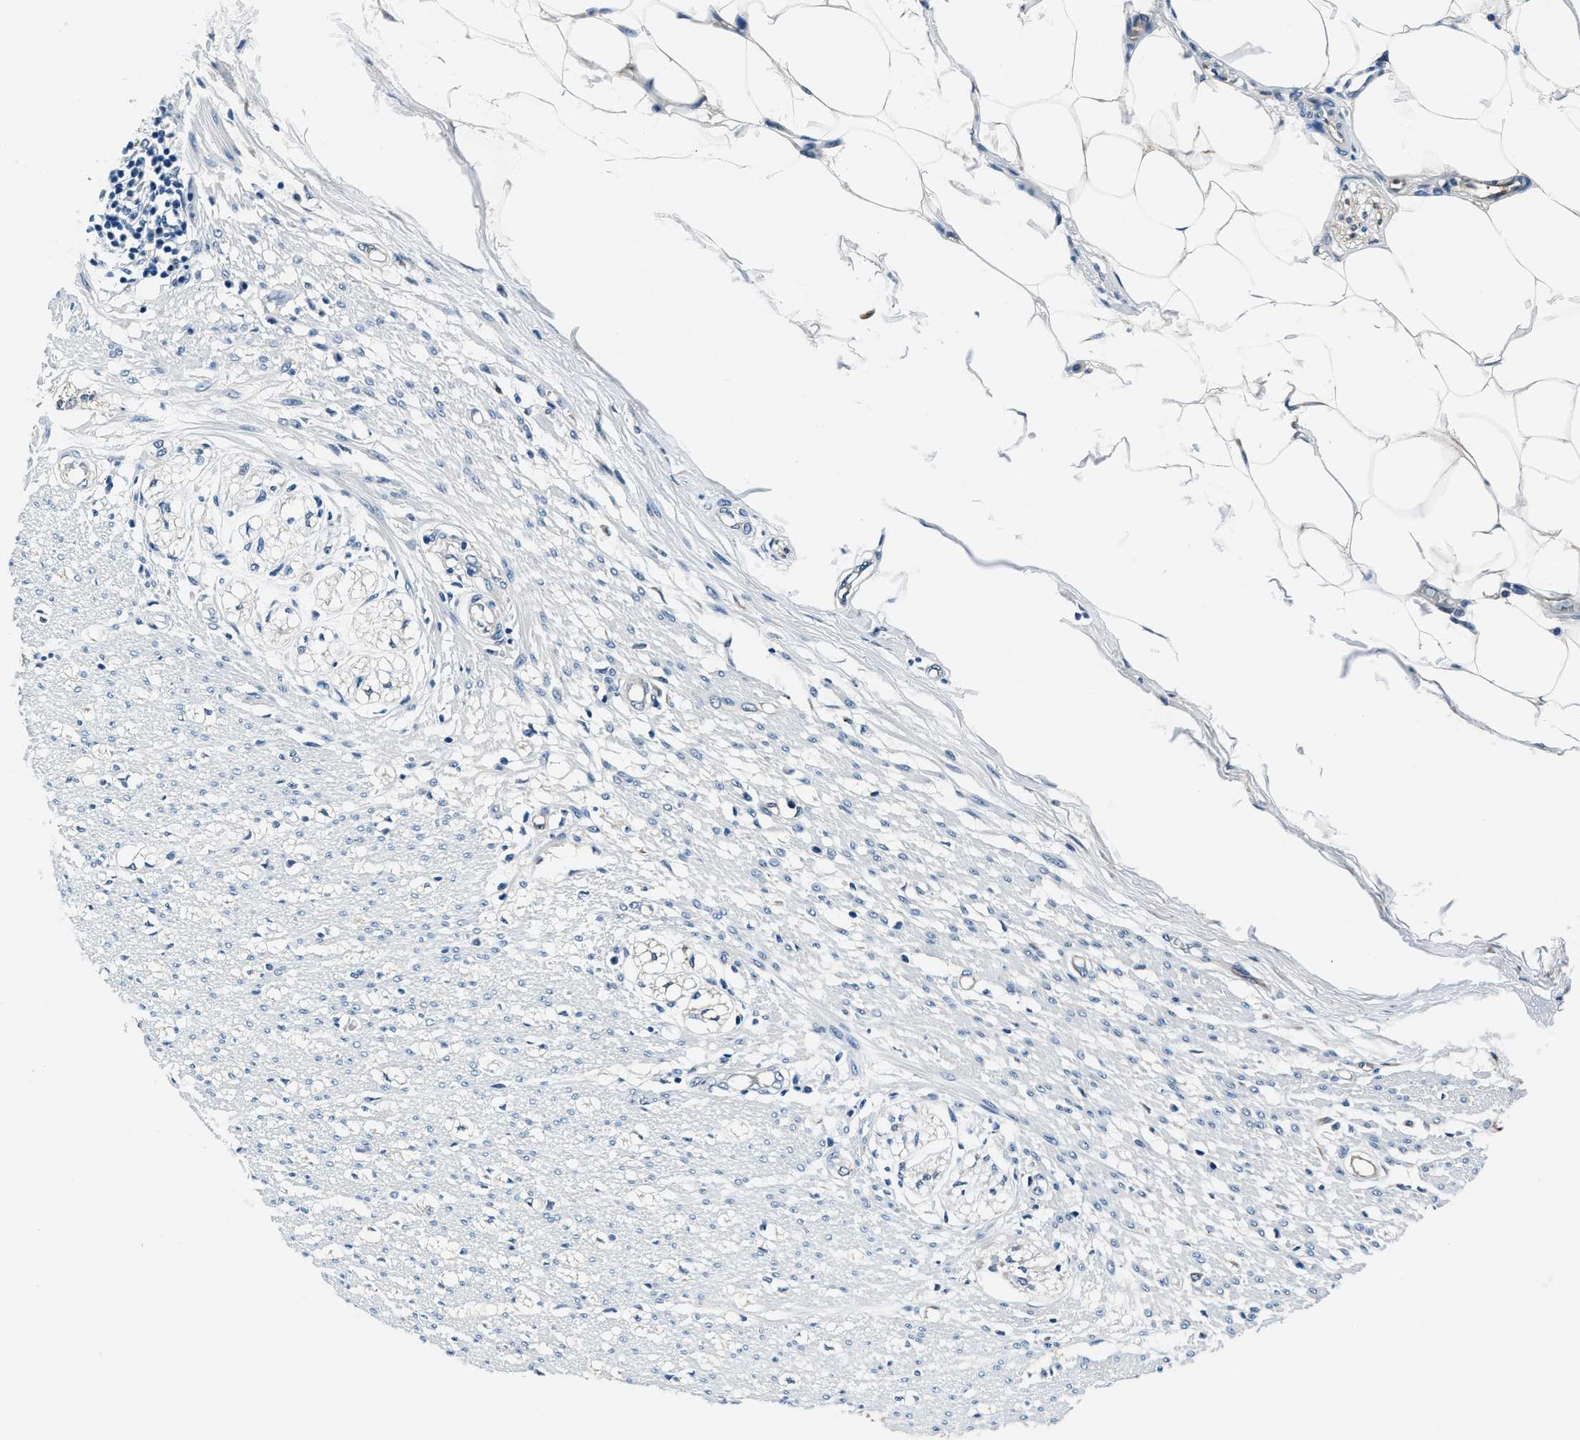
{"staining": {"intensity": "negative", "quantity": "none", "location": "none"}, "tissue": "smooth muscle", "cell_type": "Smooth muscle cells", "image_type": "normal", "snomed": [{"axis": "morphology", "description": "Normal tissue, NOS"}, {"axis": "morphology", "description": "Adenocarcinoma, NOS"}, {"axis": "topography", "description": "Colon"}, {"axis": "topography", "description": "Peripheral nerve tissue"}], "caption": "Immunohistochemical staining of benign human smooth muscle demonstrates no significant positivity in smooth muscle cells. The staining was performed using DAB to visualize the protein expression in brown, while the nuclei were stained in blue with hematoxylin (Magnification: 20x).", "gene": "PTPDC1", "patient": {"sex": "male", "age": 14}}